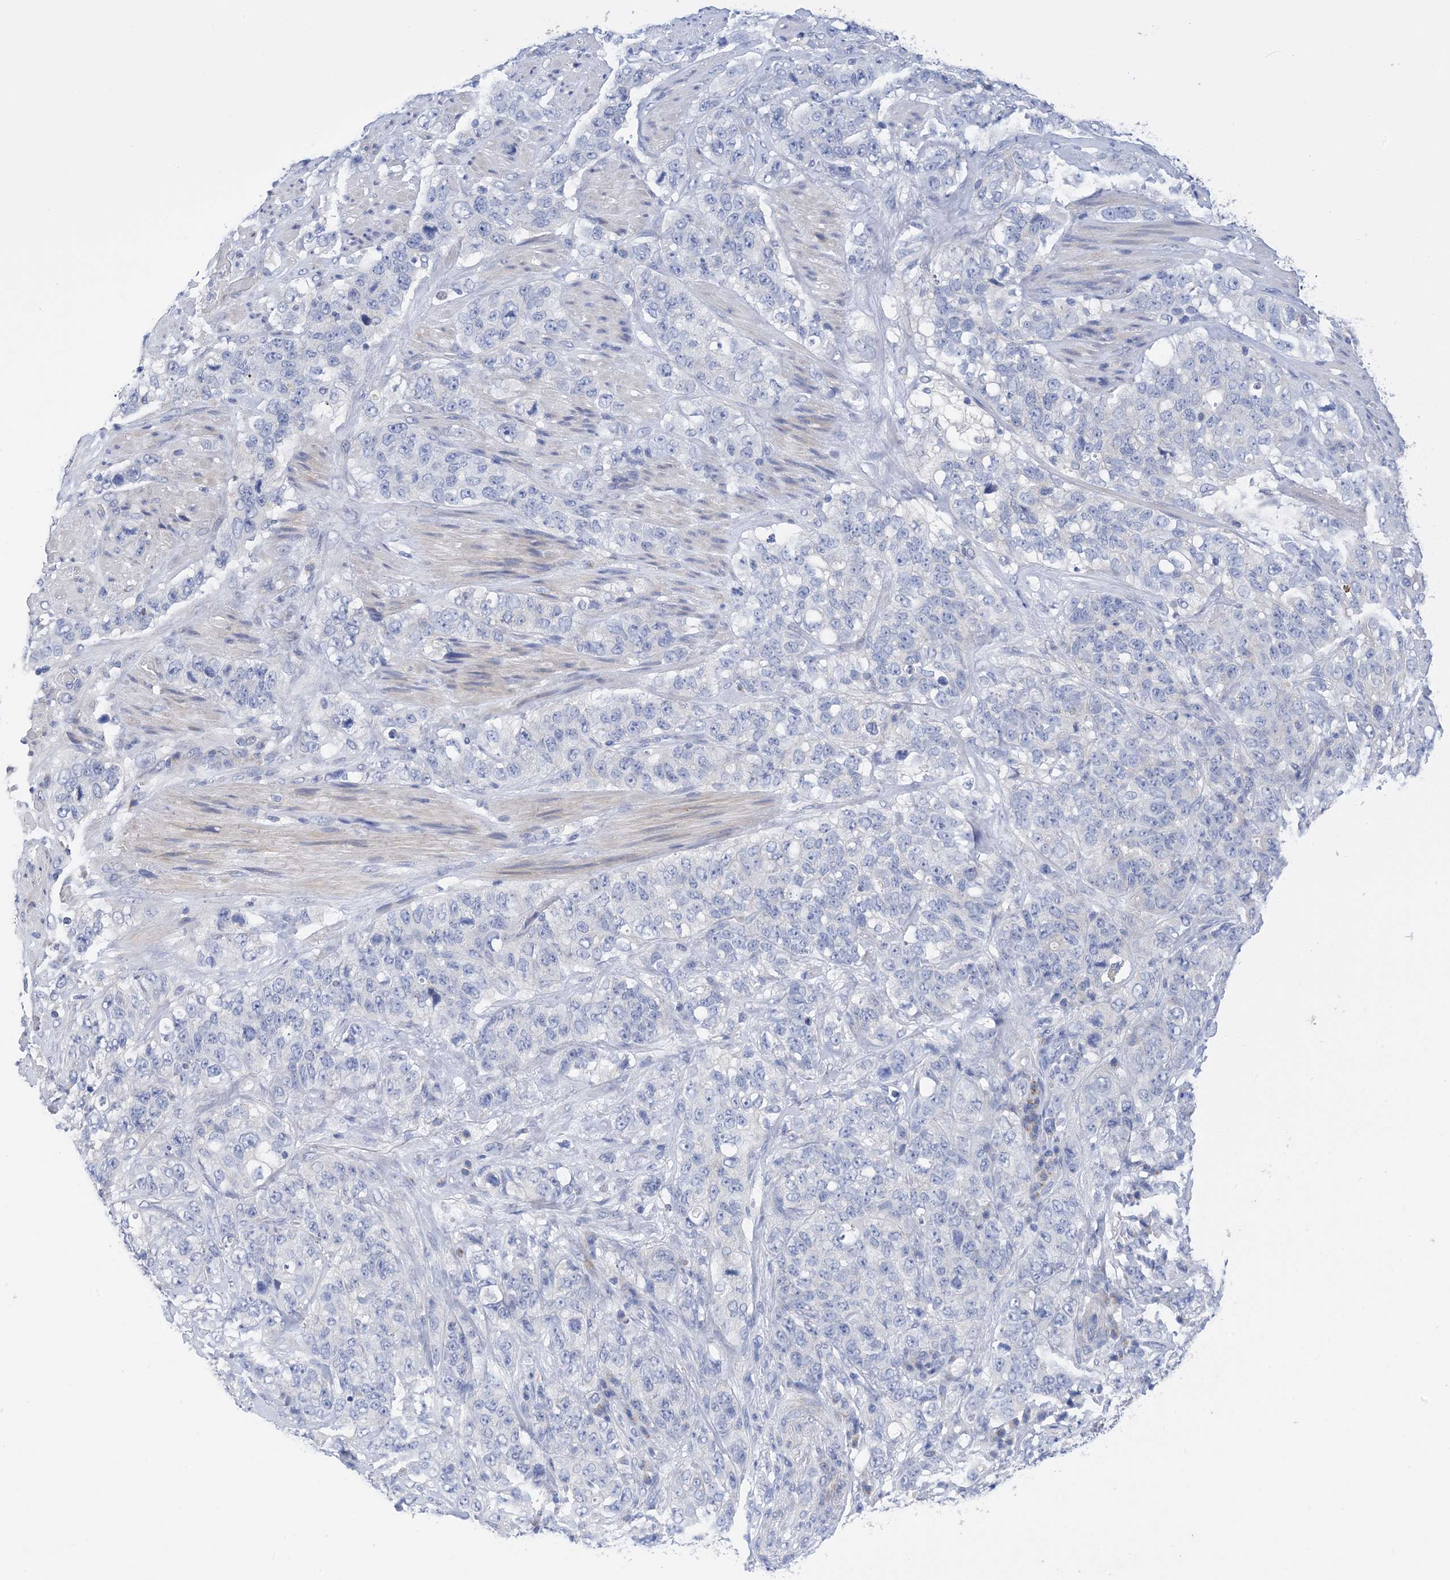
{"staining": {"intensity": "negative", "quantity": "none", "location": "none"}, "tissue": "stomach cancer", "cell_type": "Tumor cells", "image_type": "cancer", "snomed": [{"axis": "morphology", "description": "Adenocarcinoma, NOS"}, {"axis": "topography", "description": "Stomach"}], "caption": "Tumor cells show no significant protein positivity in stomach cancer (adenocarcinoma).", "gene": "PLK4", "patient": {"sex": "male", "age": 48}}